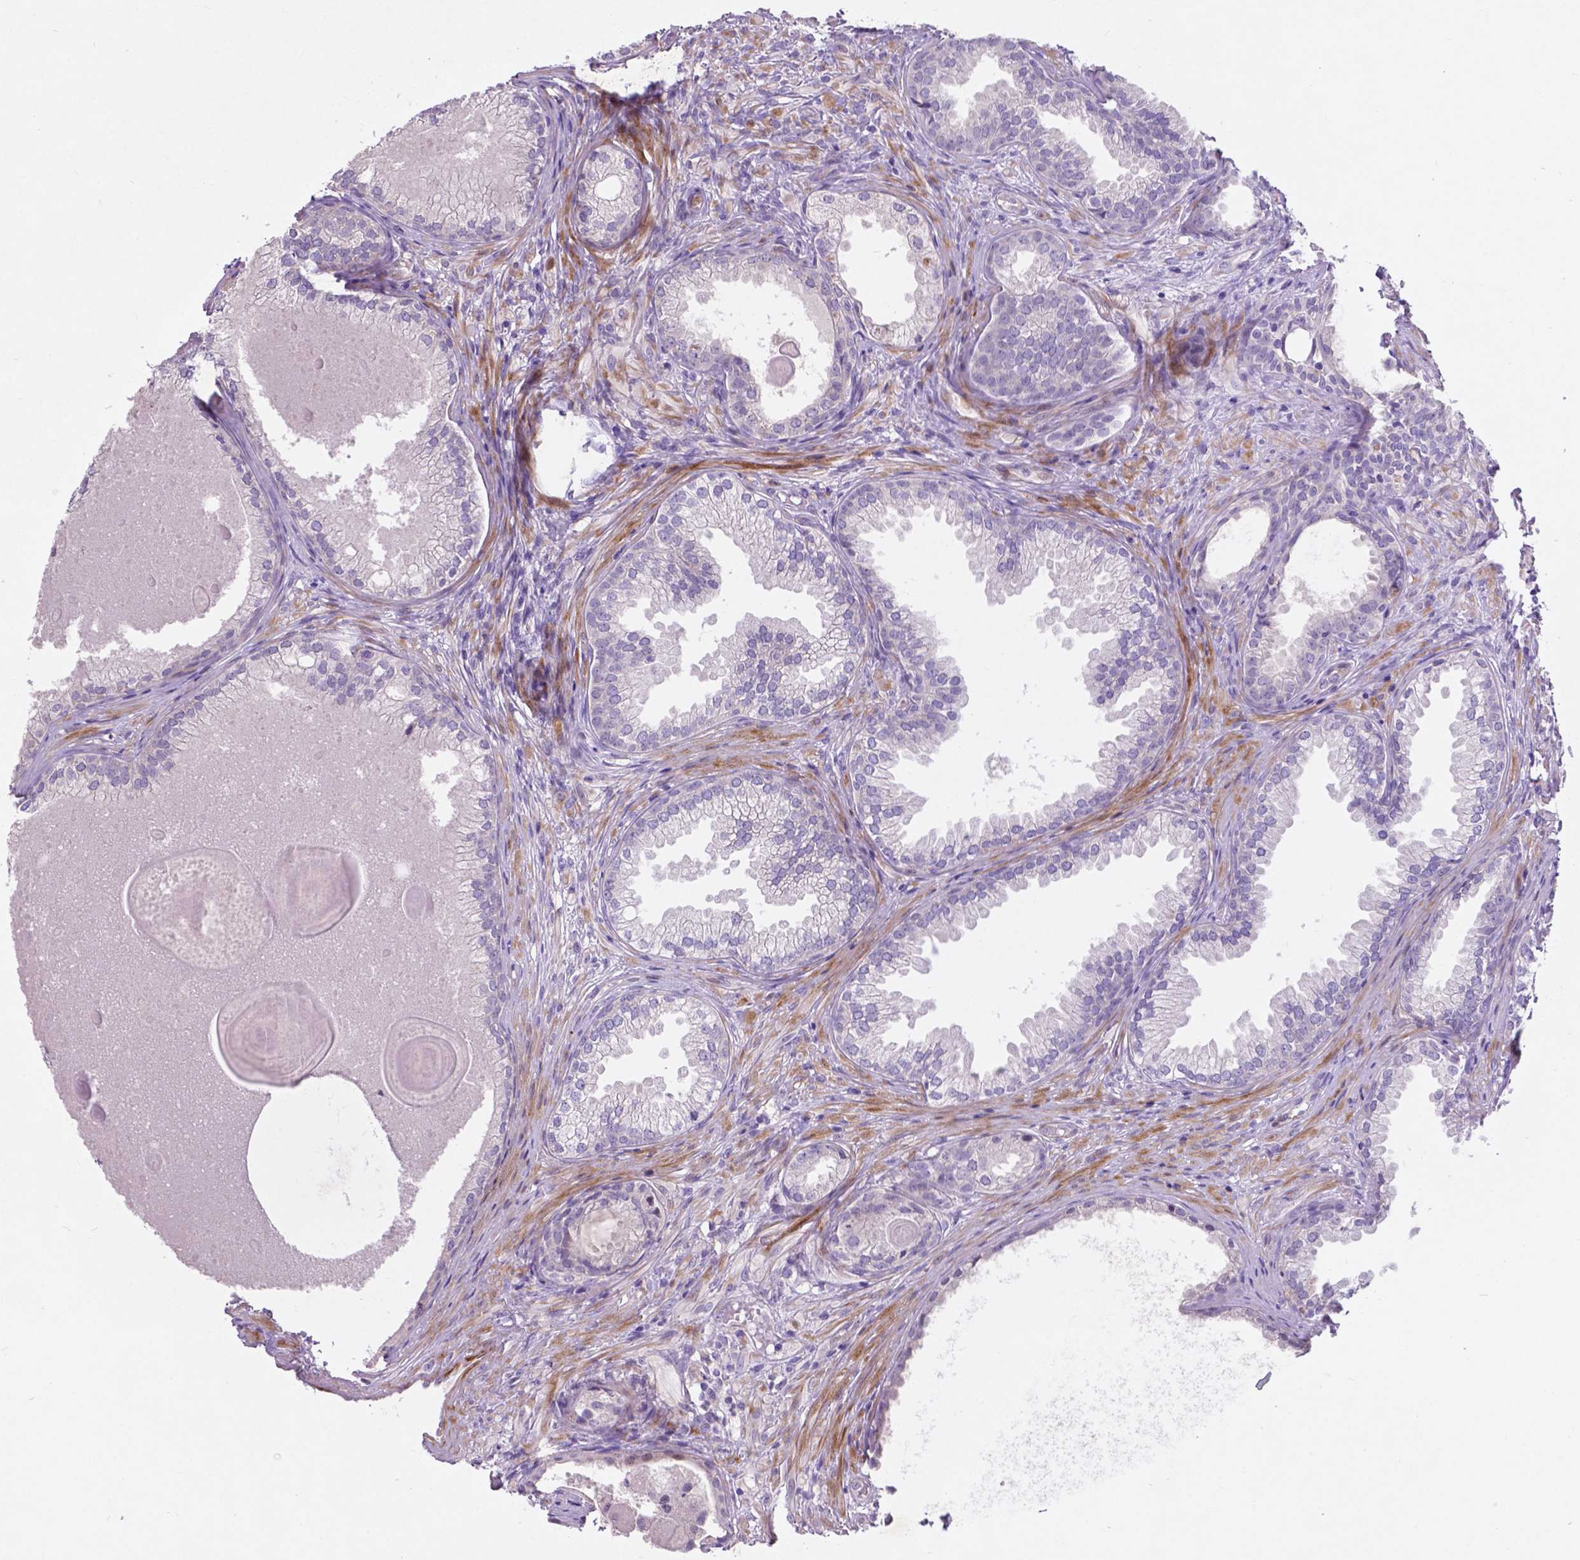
{"staining": {"intensity": "negative", "quantity": "none", "location": "none"}, "tissue": "prostate cancer", "cell_type": "Tumor cells", "image_type": "cancer", "snomed": [{"axis": "morphology", "description": "Adenocarcinoma, High grade"}, {"axis": "topography", "description": "Prostate"}], "caption": "DAB (3,3'-diaminobenzidine) immunohistochemical staining of prostate high-grade adenocarcinoma exhibits no significant staining in tumor cells.", "gene": "PFKFB4", "patient": {"sex": "male", "age": 83}}